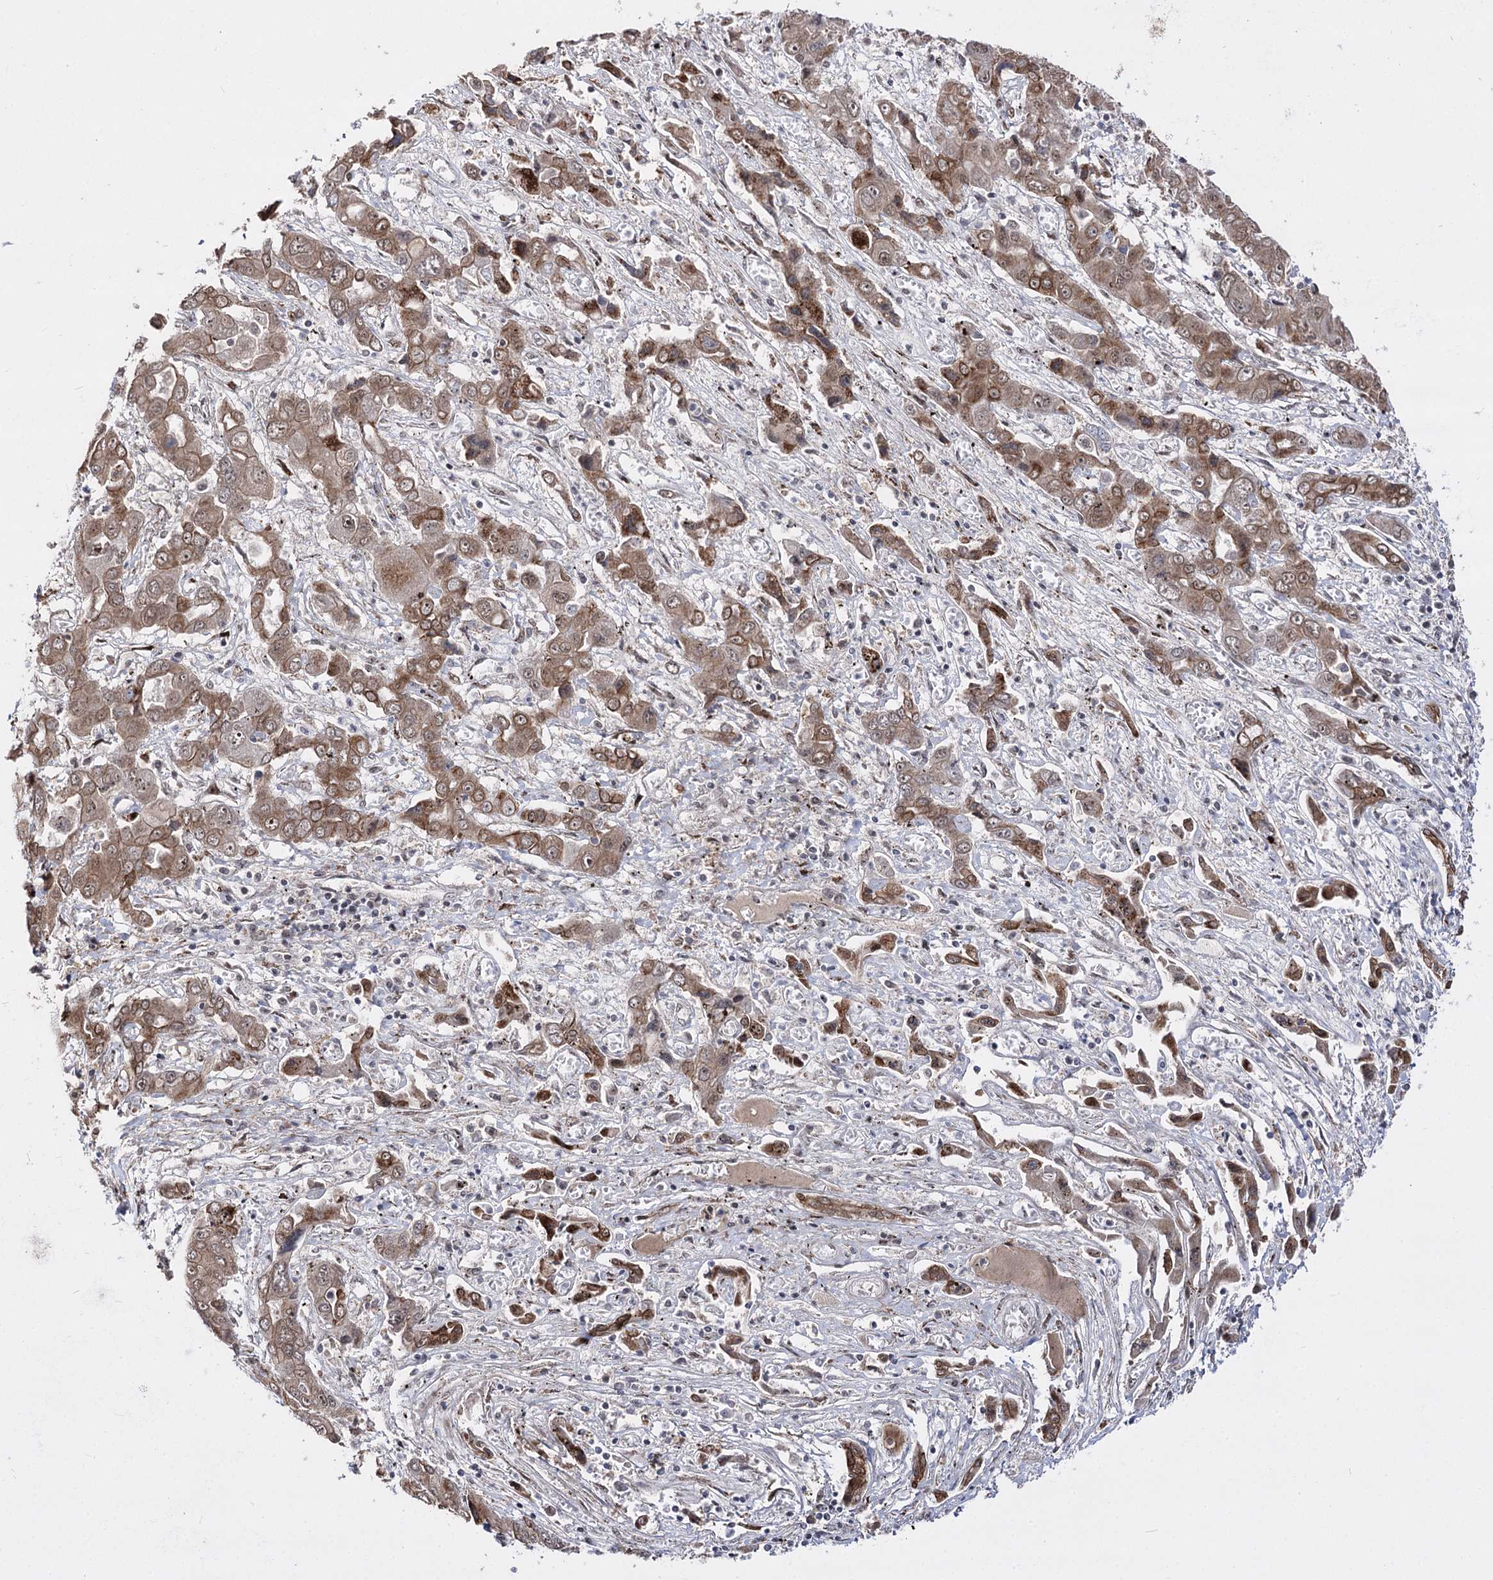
{"staining": {"intensity": "moderate", "quantity": ">75%", "location": "cytoplasmic/membranous,nuclear"}, "tissue": "liver cancer", "cell_type": "Tumor cells", "image_type": "cancer", "snomed": [{"axis": "morphology", "description": "Cholangiocarcinoma"}, {"axis": "topography", "description": "Liver"}], "caption": "Liver cancer tissue shows moderate cytoplasmic/membranous and nuclear staining in approximately >75% of tumor cells, visualized by immunohistochemistry. The staining is performed using DAB brown chromogen to label protein expression. The nuclei are counter-stained blue using hematoxylin.", "gene": "STOX1", "patient": {"sex": "male", "age": 67}}